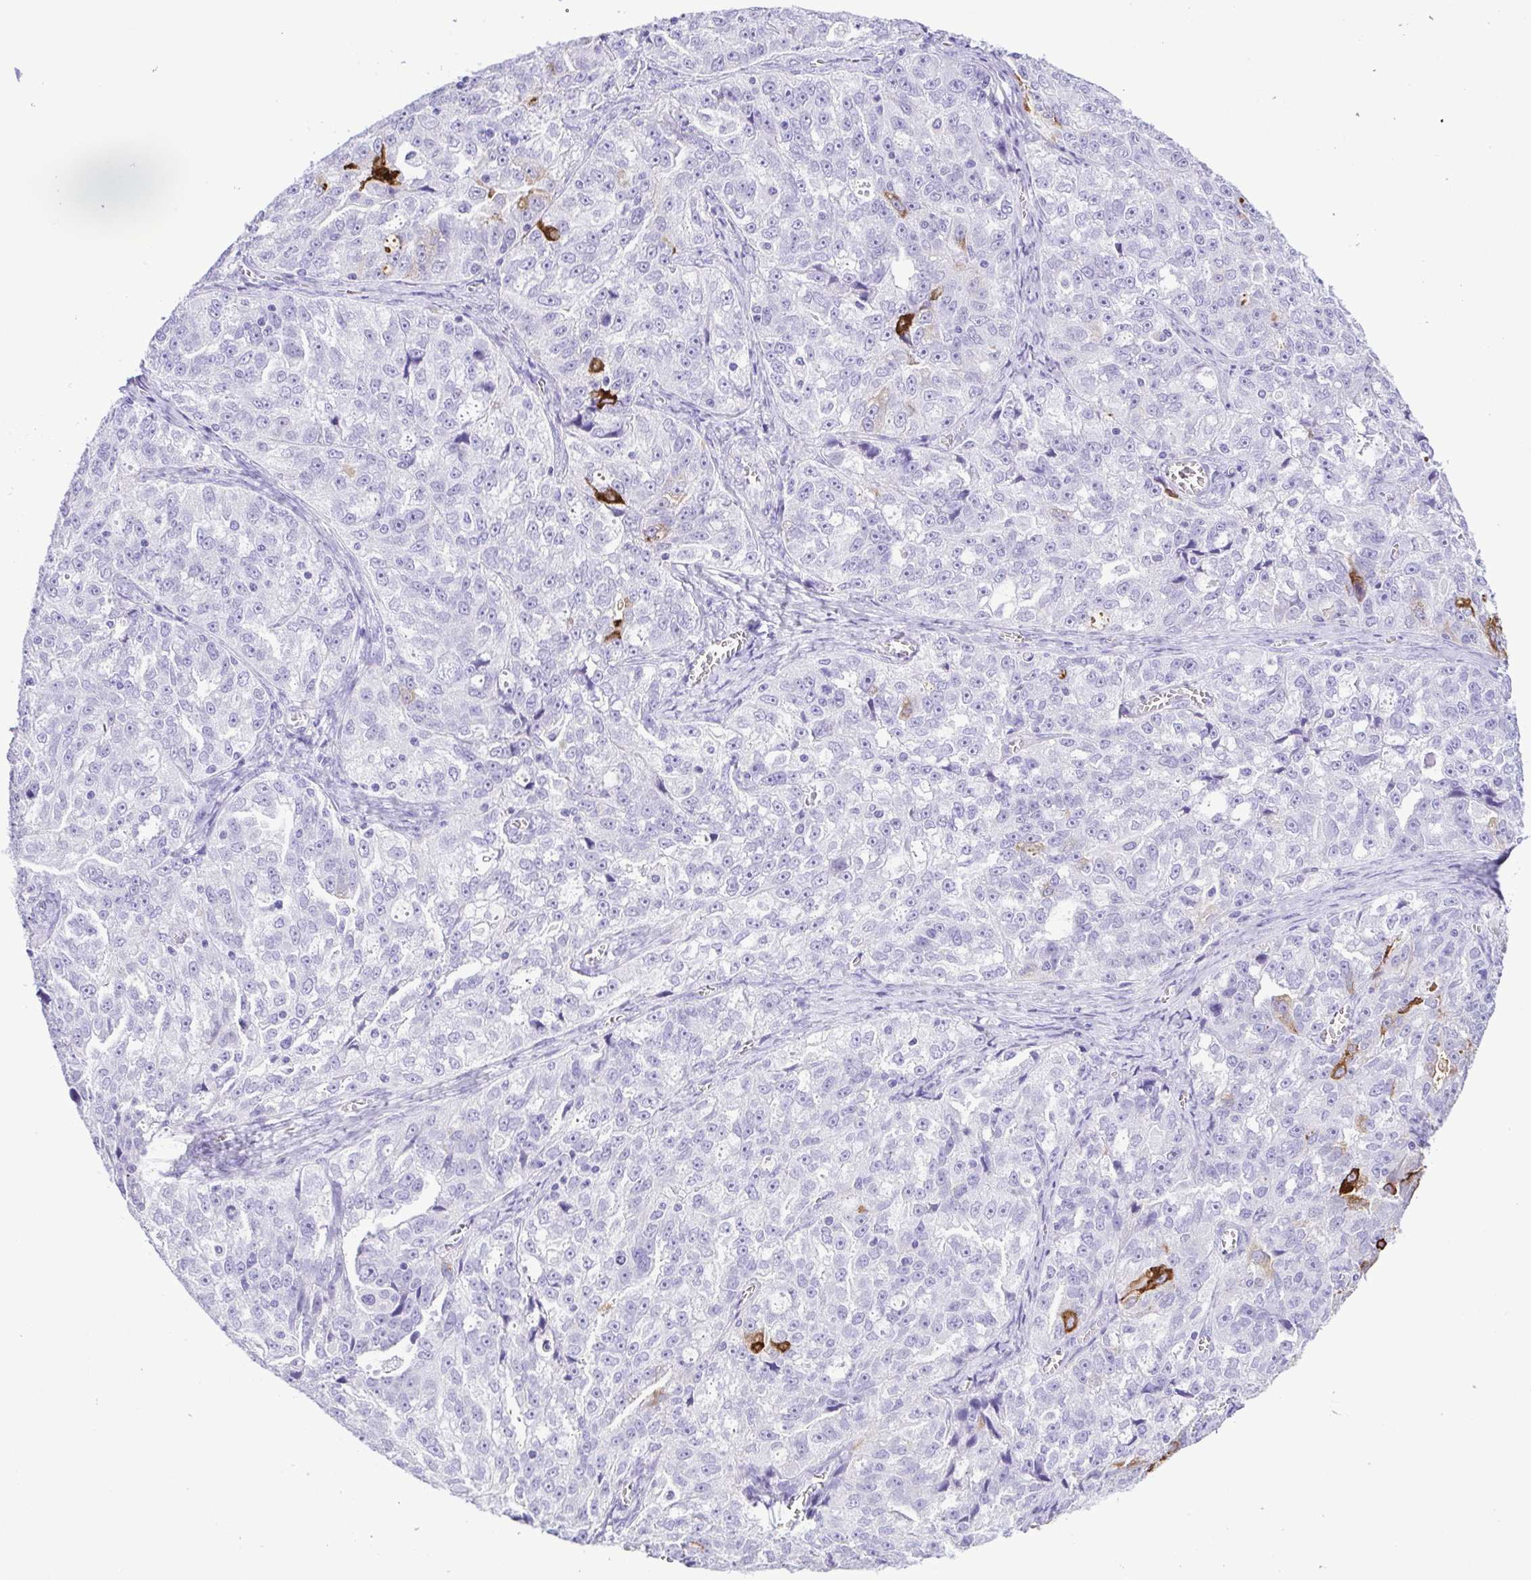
{"staining": {"intensity": "strong", "quantity": "<25%", "location": "cytoplasmic/membranous"}, "tissue": "ovarian cancer", "cell_type": "Tumor cells", "image_type": "cancer", "snomed": [{"axis": "morphology", "description": "Cystadenocarcinoma, serous, NOS"}, {"axis": "topography", "description": "Ovary"}], "caption": "Brown immunohistochemical staining in ovarian cancer displays strong cytoplasmic/membranous expression in about <25% of tumor cells.", "gene": "OVGP1", "patient": {"sex": "female", "age": 51}}